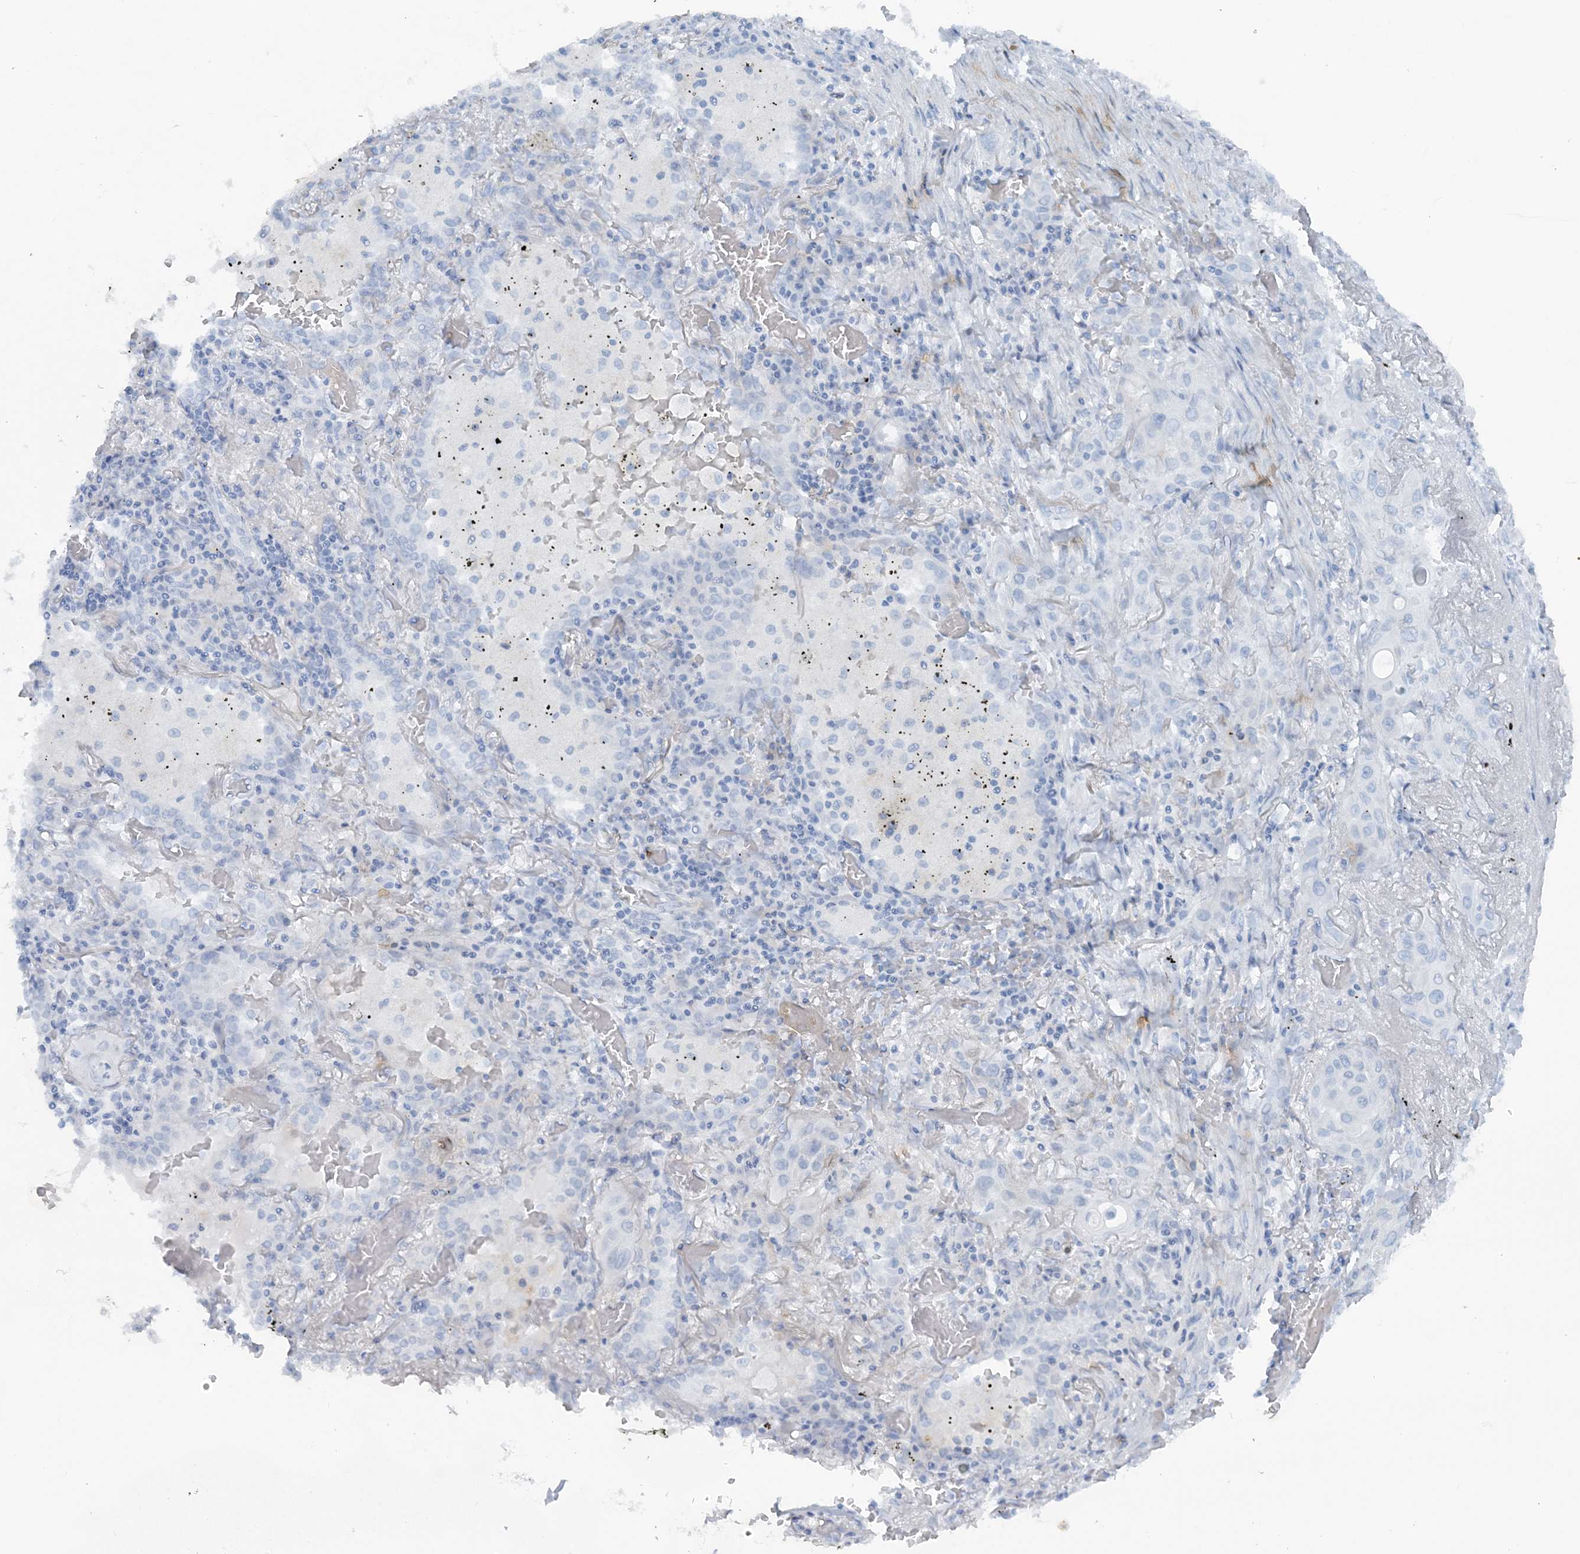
{"staining": {"intensity": "negative", "quantity": "none", "location": "none"}, "tissue": "lung cancer", "cell_type": "Tumor cells", "image_type": "cancer", "snomed": [{"axis": "morphology", "description": "Squamous cell carcinoma, NOS"}, {"axis": "topography", "description": "Lung"}], "caption": "This is a histopathology image of immunohistochemistry staining of squamous cell carcinoma (lung), which shows no expression in tumor cells.", "gene": "ATP11A", "patient": {"sex": "female", "age": 47}}